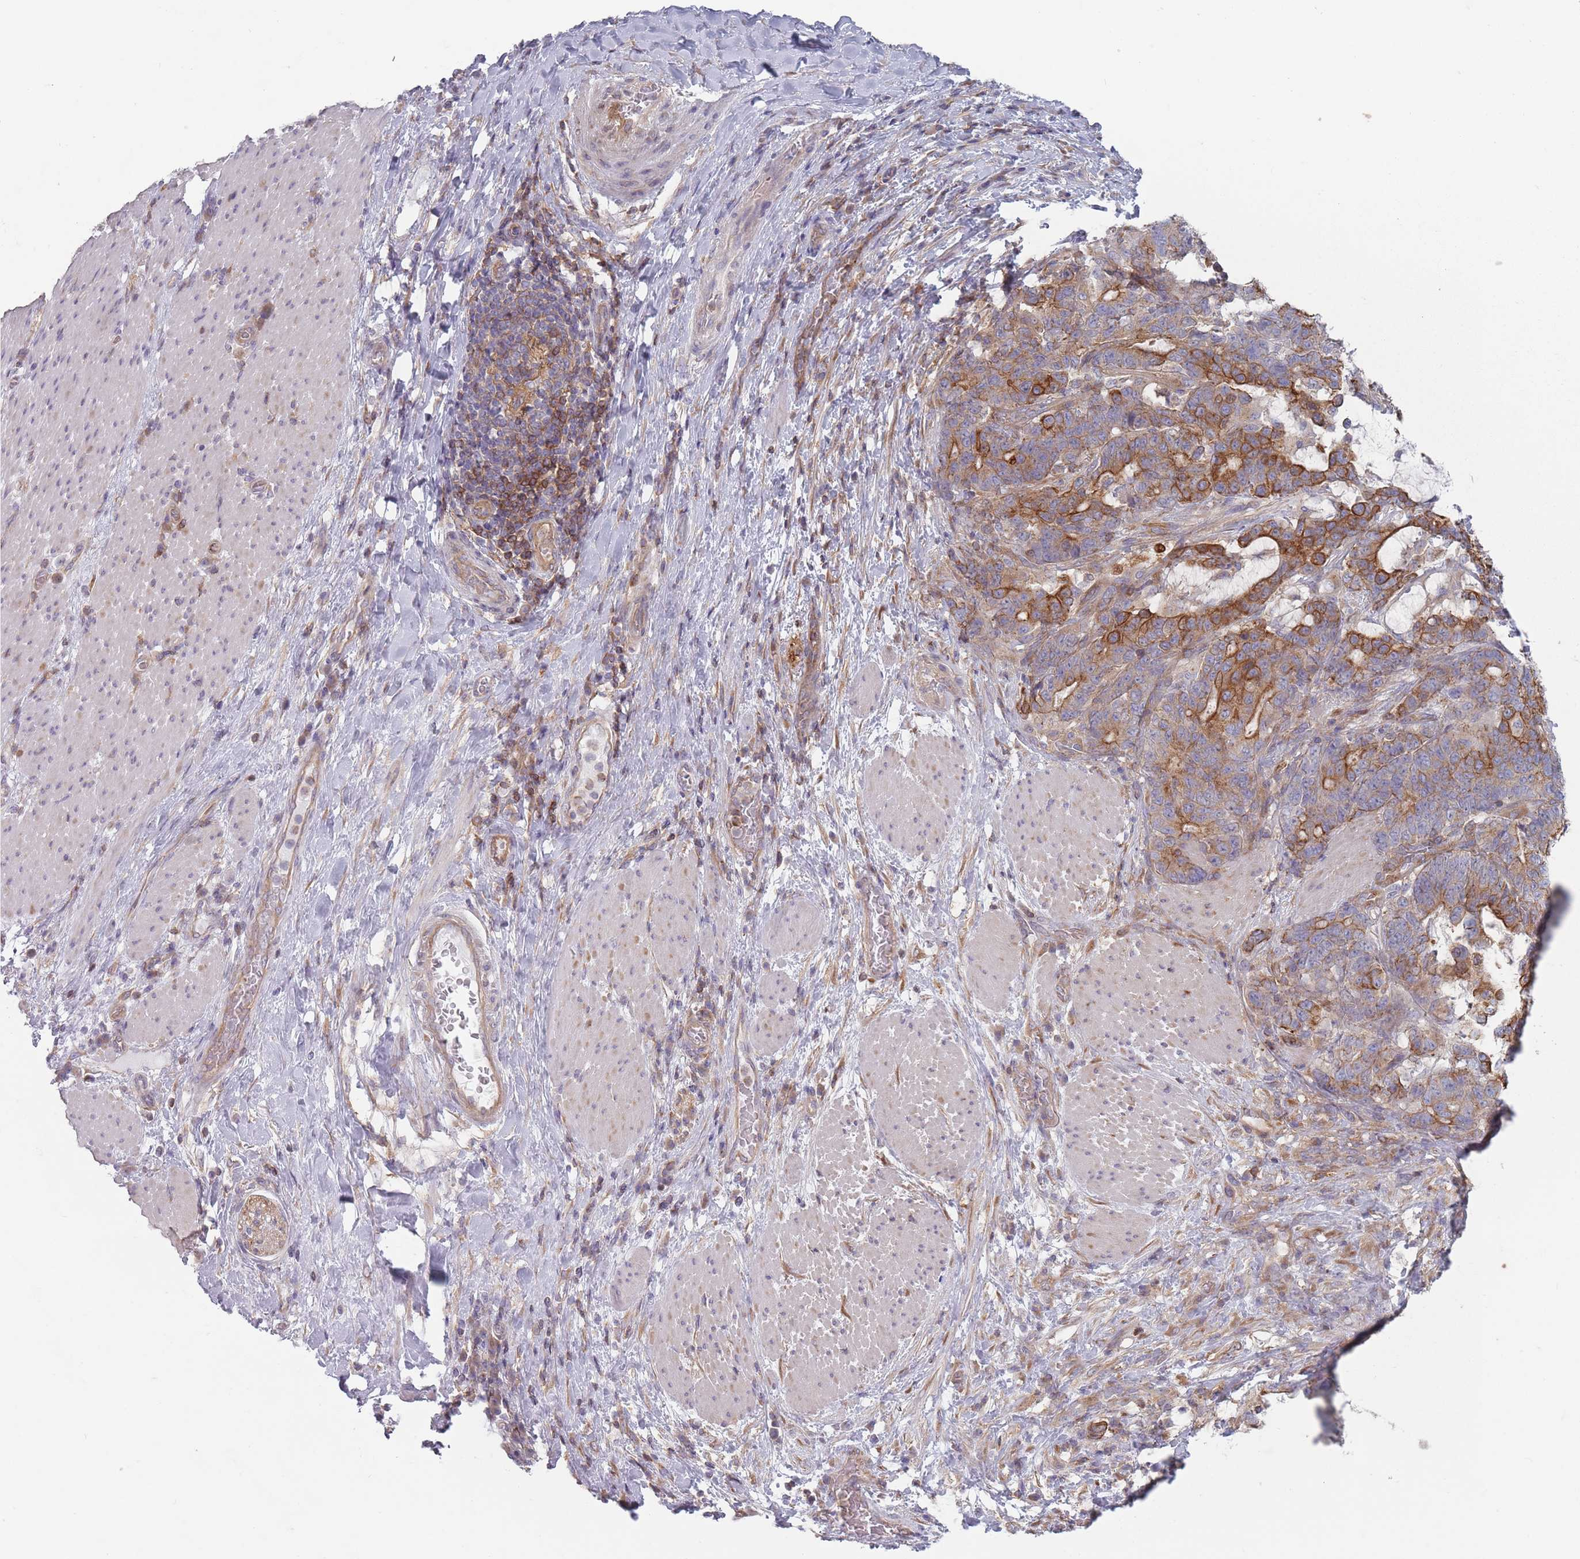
{"staining": {"intensity": "strong", "quantity": "25%-75%", "location": "cytoplasmic/membranous"}, "tissue": "stomach cancer", "cell_type": "Tumor cells", "image_type": "cancer", "snomed": [{"axis": "morphology", "description": "Normal tissue, NOS"}, {"axis": "morphology", "description": "Adenocarcinoma, NOS"}, {"axis": "topography", "description": "Stomach"}], "caption": "An image of human stomach adenocarcinoma stained for a protein reveals strong cytoplasmic/membranous brown staining in tumor cells.", "gene": "HSBP1L1", "patient": {"sex": "female", "age": 64}}